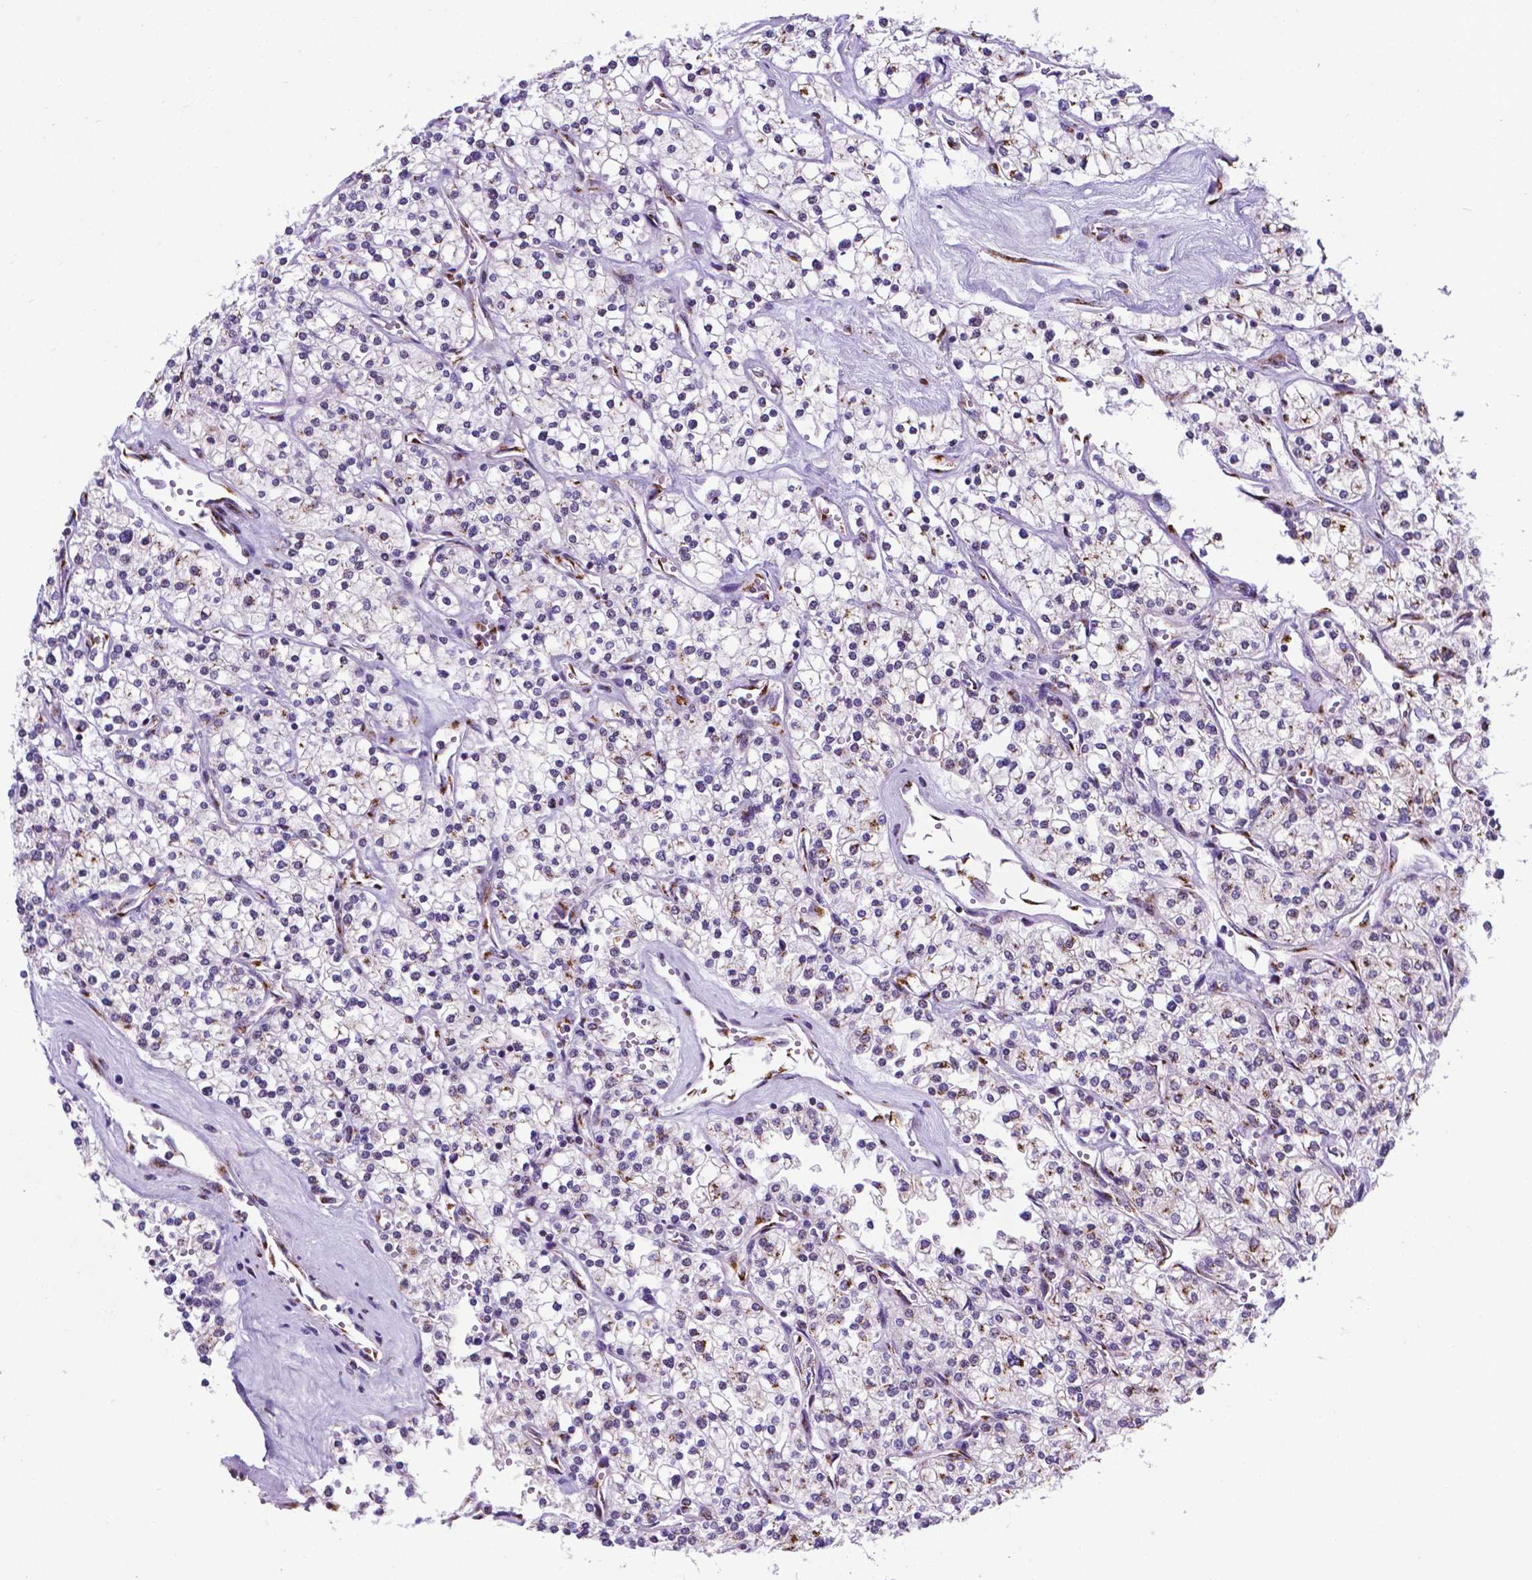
{"staining": {"intensity": "negative", "quantity": "none", "location": "none"}, "tissue": "renal cancer", "cell_type": "Tumor cells", "image_type": "cancer", "snomed": [{"axis": "morphology", "description": "Adenocarcinoma, NOS"}, {"axis": "topography", "description": "Kidney"}], "caption": "An immunohistochemistry (IHC) micrograph of adenocarcinoma (renal) is shown. There is no staining in tumor cells of adenocarcinoma (renal).", "gene": "MRPL10", "patient": {"sex": "male", "age": 80}}